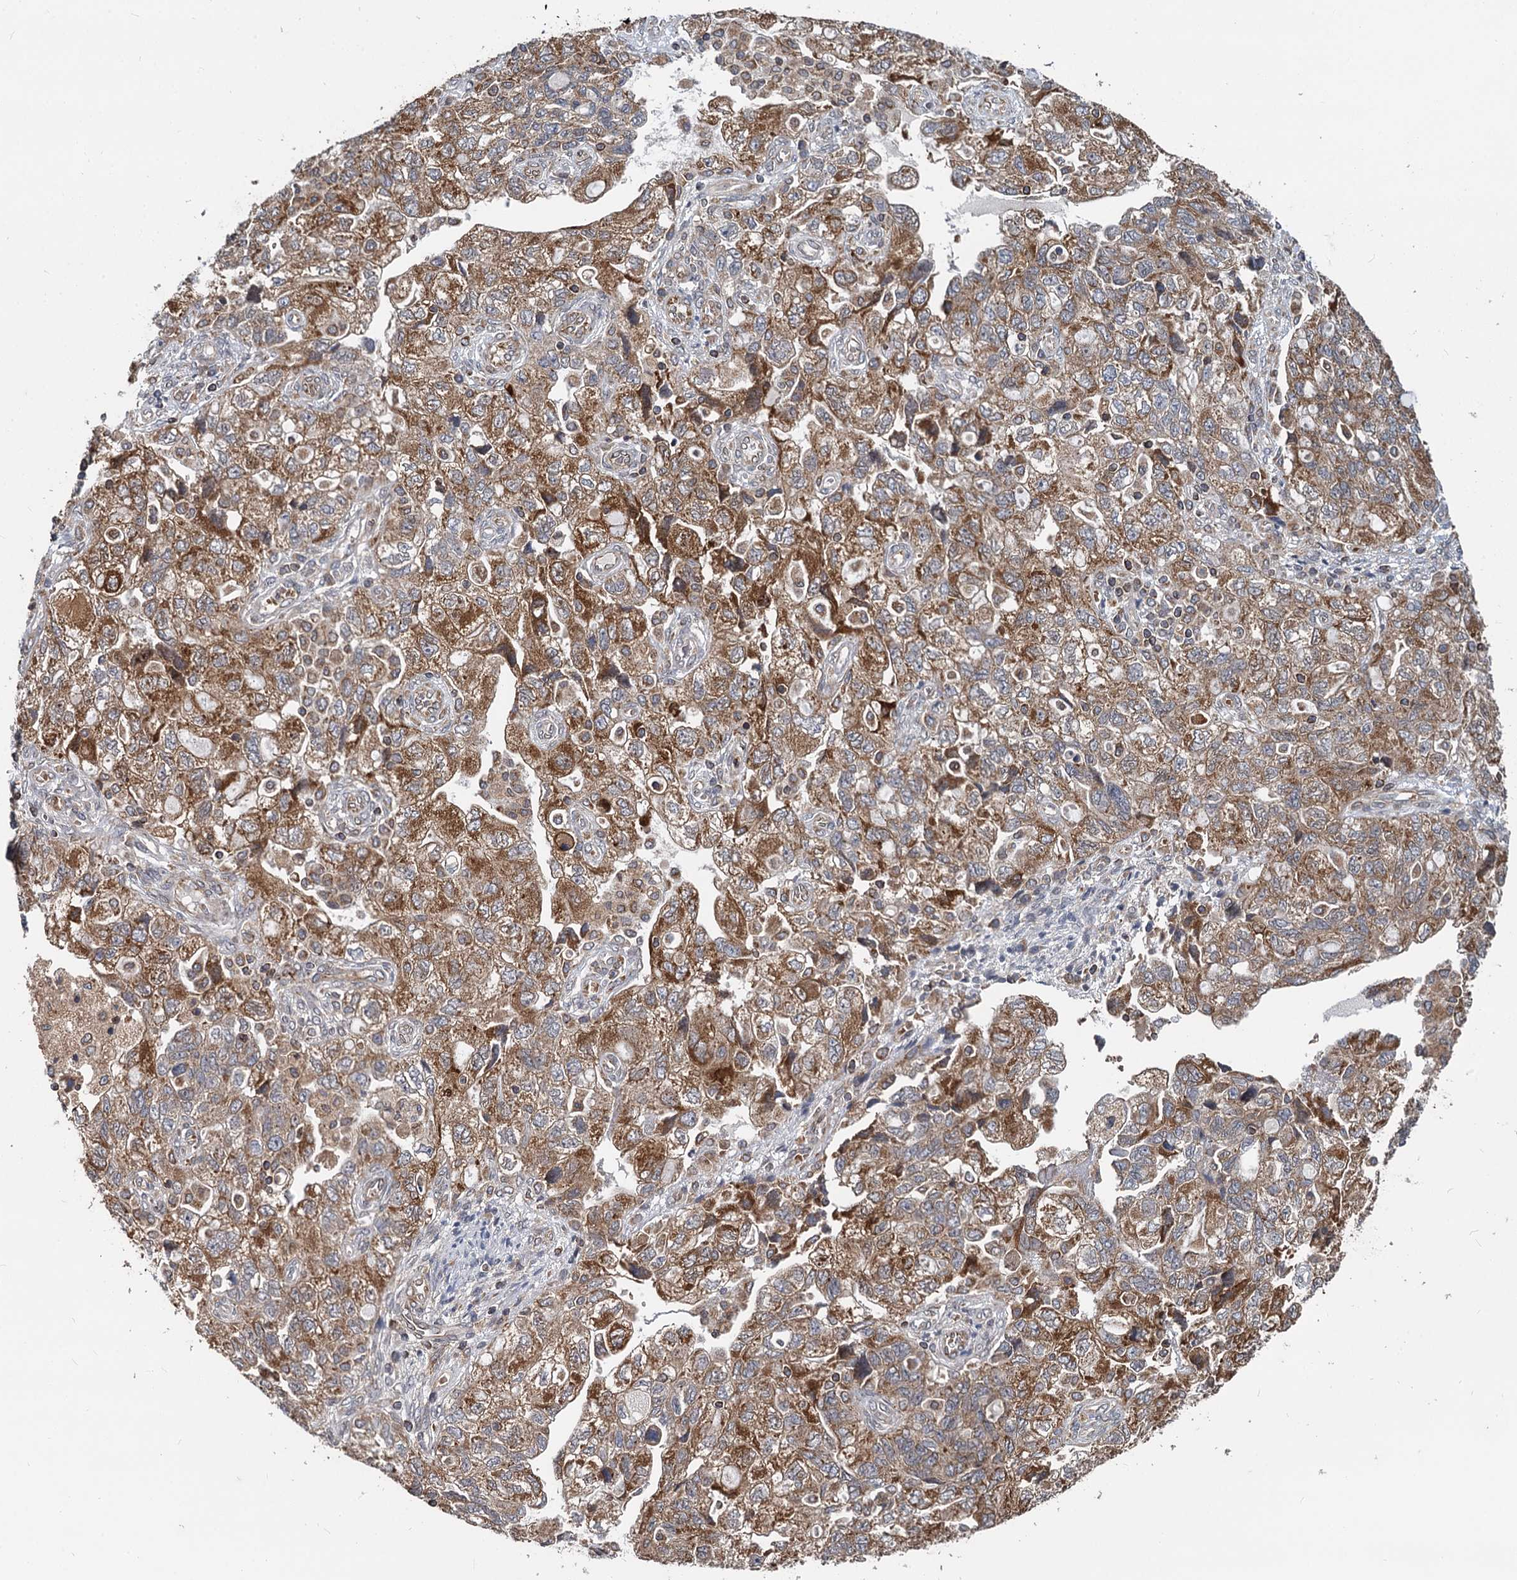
{"staining": {"intensity": "strong", "quantity": ">75%", "location": "cytoplasmic/membranous"}, "tissue": "ovarian cancer", "cell_type": "Tumor cells", "image_type": "cancer", "snomed": [{"axis": "morphology", "description": "Carcinoma, NOS"}, {"axis": "morphology", "description": "Cystadenocarcinoma, serous, NOS"}, {"axis": "topography", "description": "Ovary"}], "caption": "Human ovarian carcinoma stained for a protein (brown) exhibits strong cytoplasmic/membranous positive expression in approximately >75% of tumor cells.", "gene": "STIM1", "patient": {"sex": "female", "age": 69}}